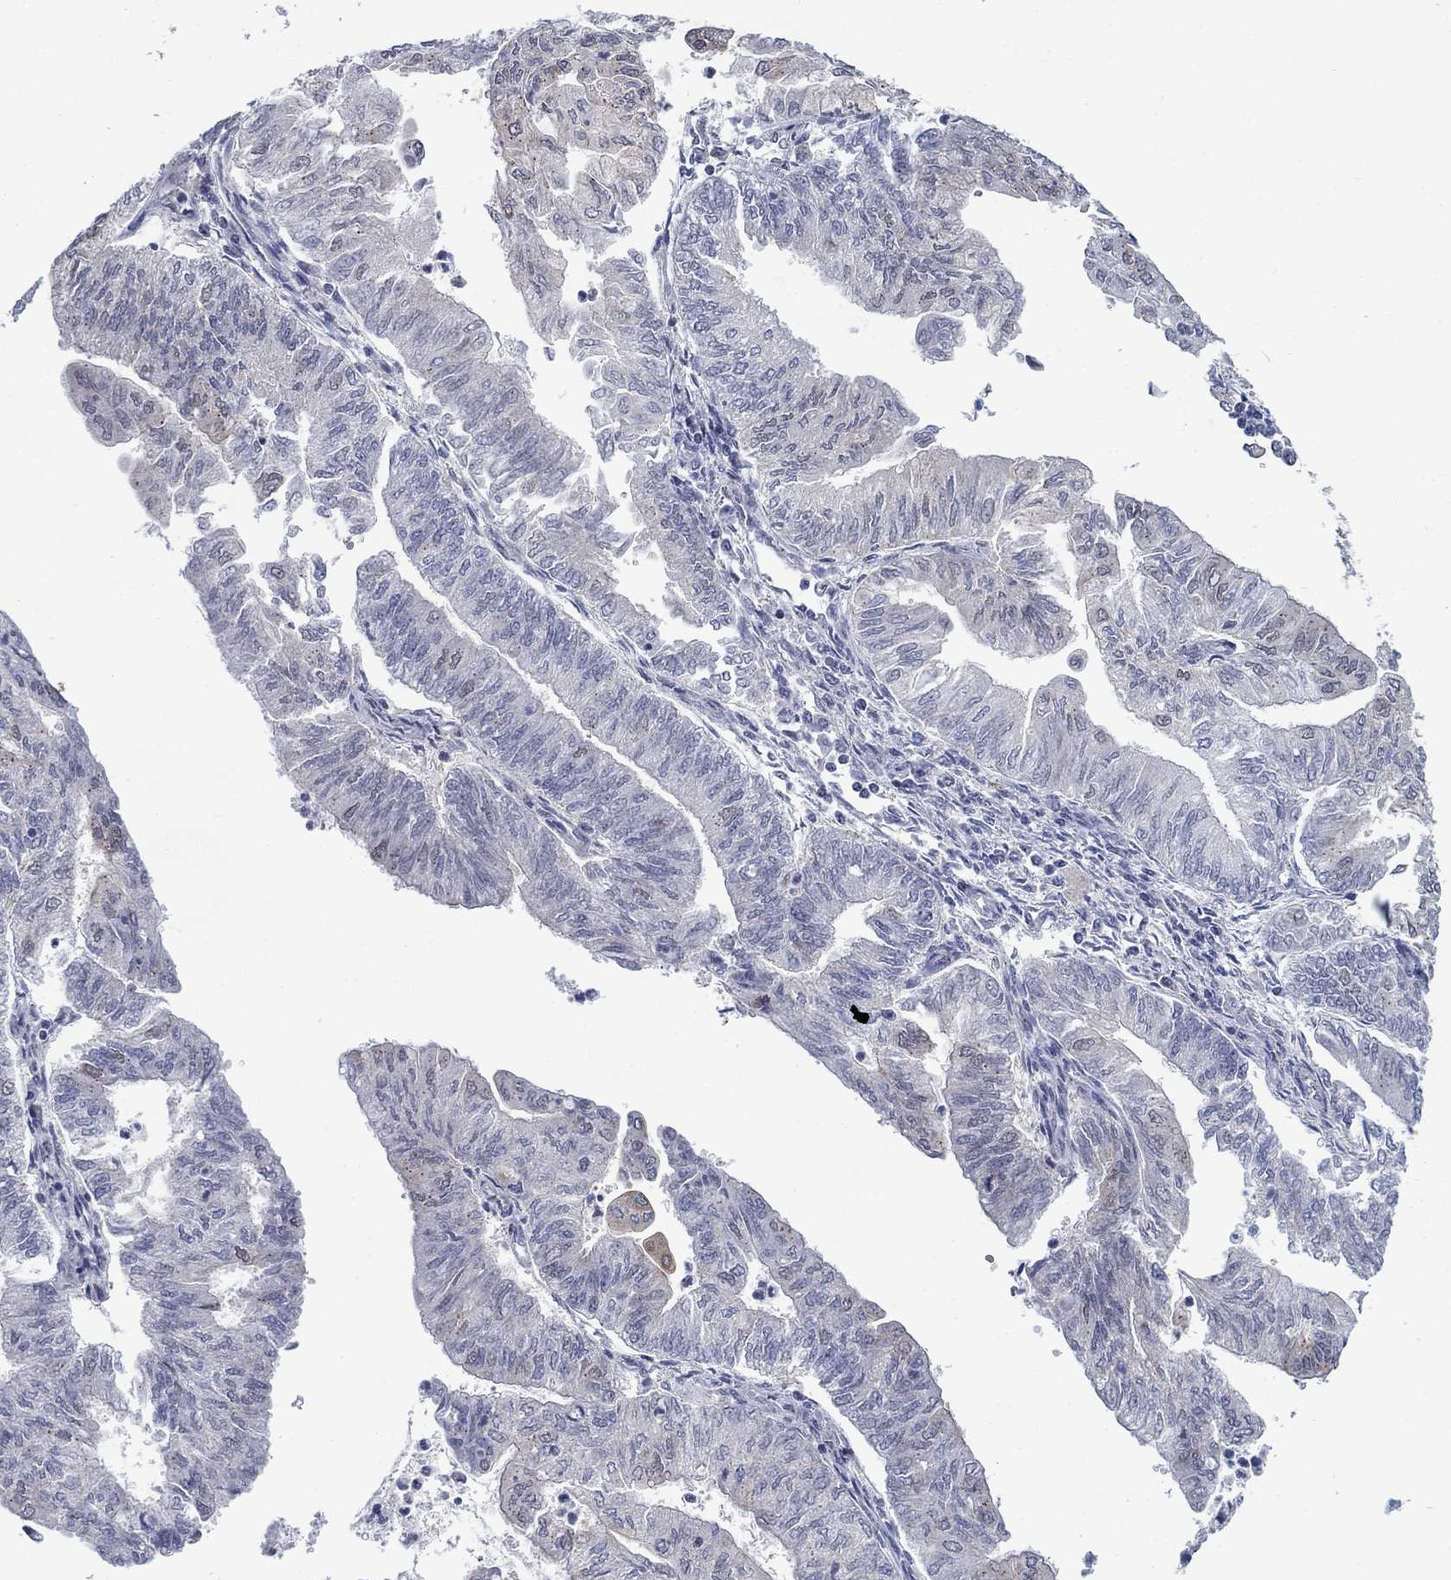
{"staining": {"intensity": "negative", "quantity": "none", "location": "none"}, "tissue": "endometrial cancer", "cell_type": "Tumor cells", "image_type": "cancer", "snomed": [{"axis": "morphology", "description": "Adenocarcinoma, NOS"}, {"axis": "topography", "description": "Endometrium"}], "caption": "Micrograph shows no significant protein staining in tumor cells of endometrial adenocarcinoma.", "gene": "SH3RF1", "patient": {"sex": "female", "age": 59}}